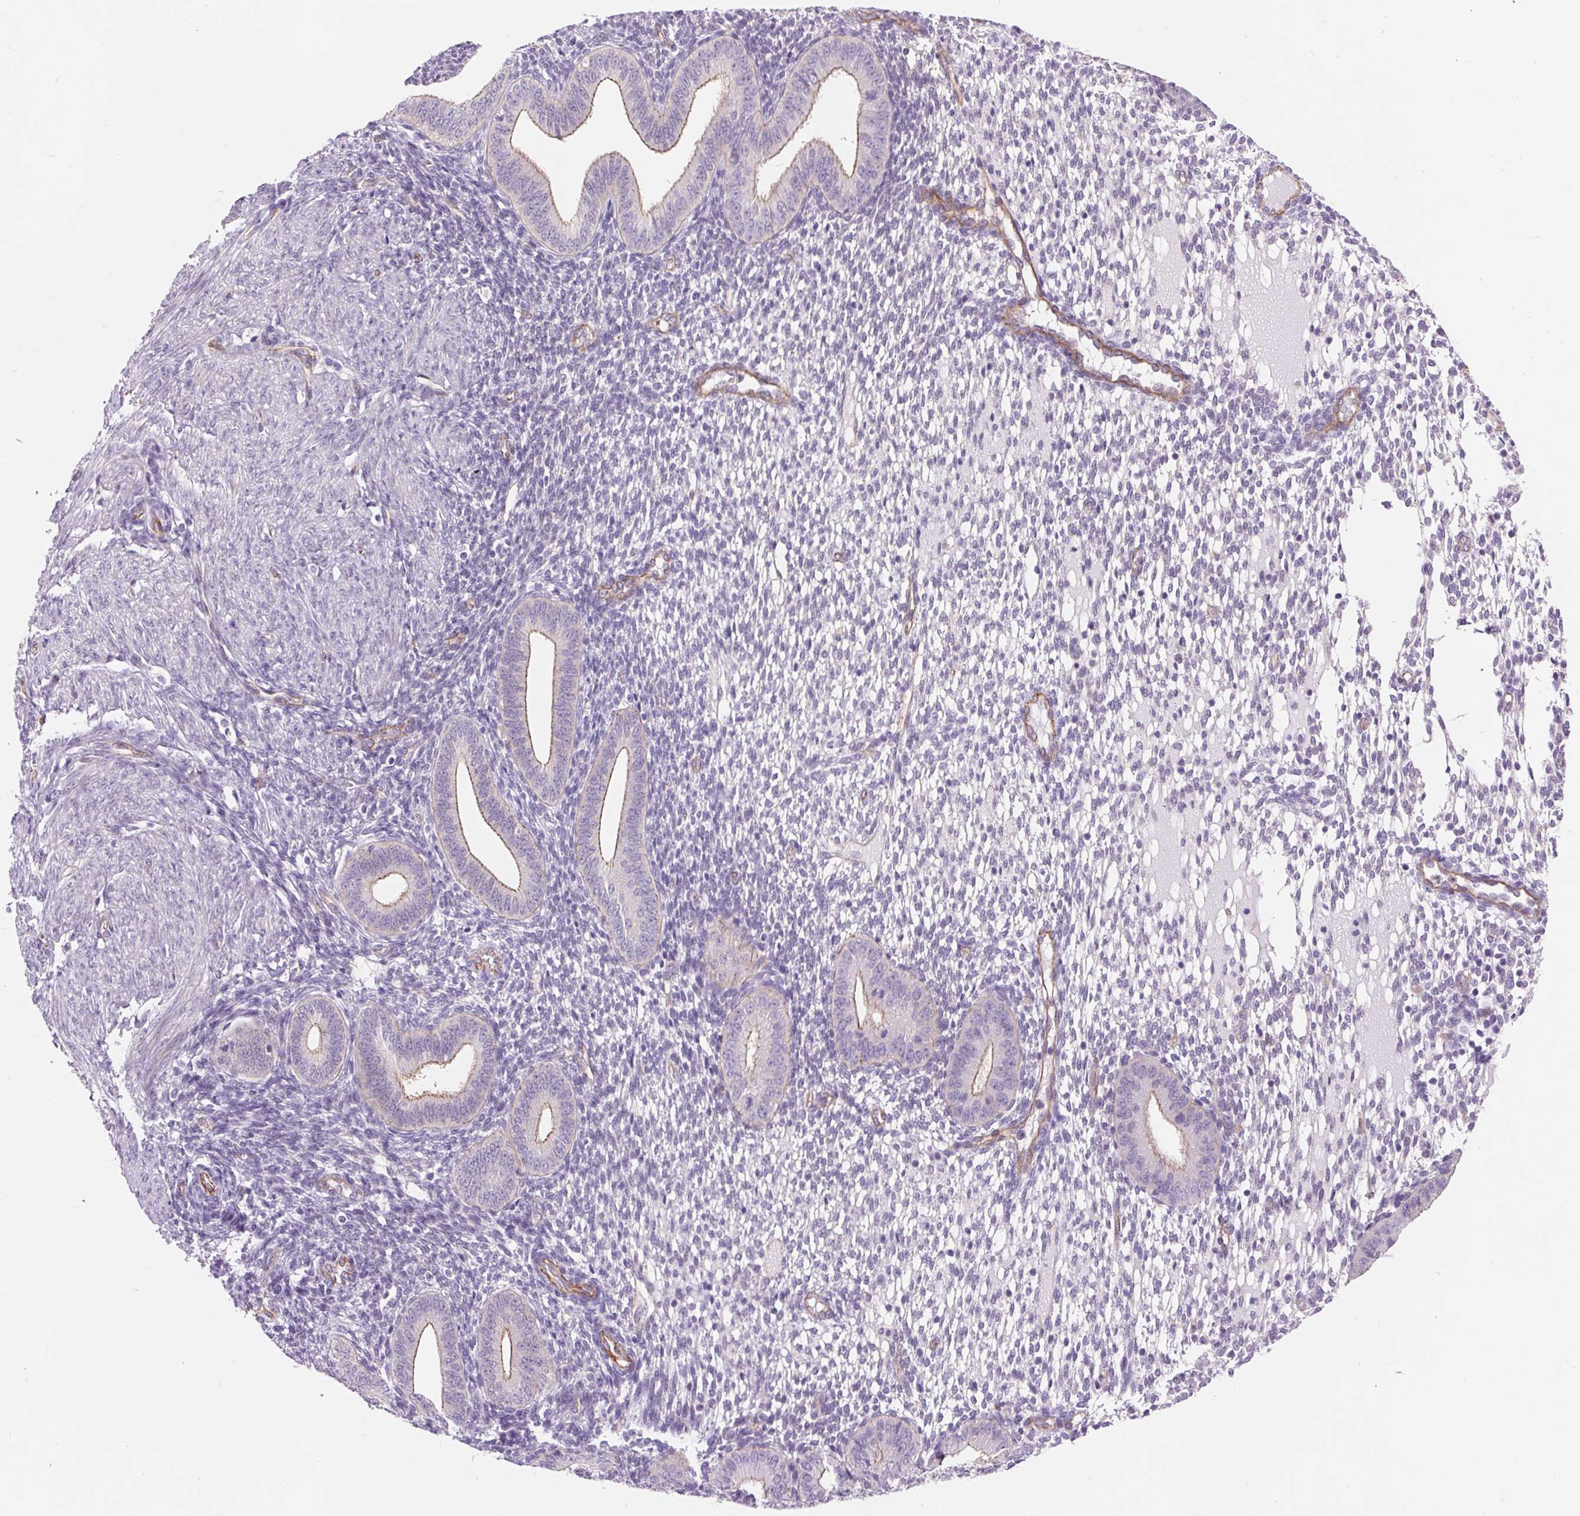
{"staining": {"intensity": "negative", "quantity": "none", "location": "none"}, "tissue": "endometrium", "cell_type": "Cells in endometrial stroma", "image_type": "normal", "snomed": [{"axis": "morphology", "description": "Normal tissue, NOS"}, {"axis": "topography", "description": "Endometrium"}], "caption": "Immunohistochemical staining of benign endometrium displays no significant expression in cells in endometrial stroma. (DAB (3,3'-diaminobenzidine) immunohistochemistry visualized using brightfield microscopy, high magnification).", "gene": "DIXDC1", "patient": {"sex": "female", "age": 40}}